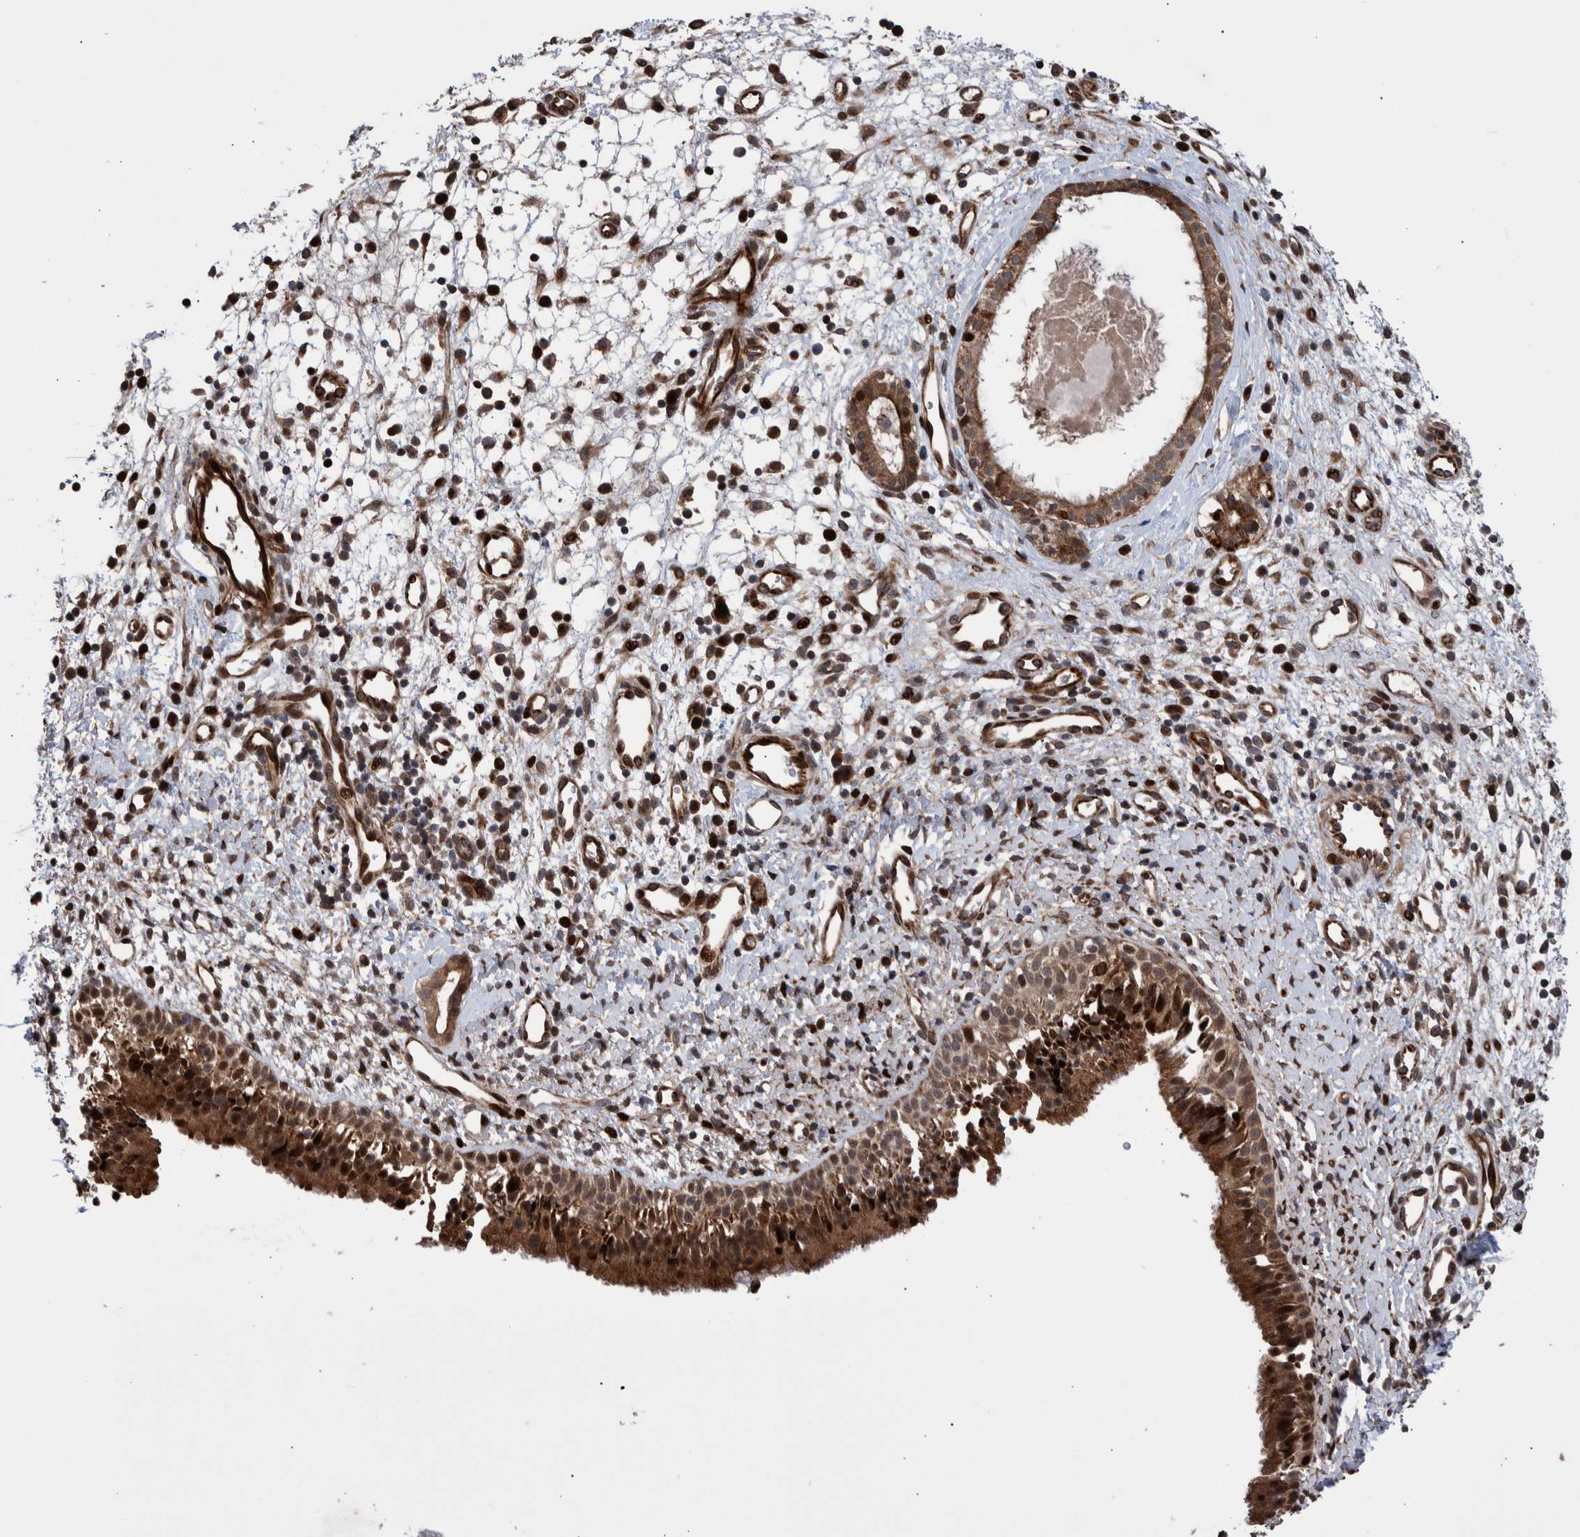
{"staining": {"intensity": "strong", "quantity": ">75%", "location": "cytoplasmic/membranous,nuclear"}, "tissue": "nasopharynx", "cell_type": "Respiratory epithelial cells", "image_type": "normal", "snomed": [{"axis": "morphology", "description": "Normal tissue, NOS"}, {"axis": "topography", "description": "Nasopharynx"}], "caption": "IHC histopathology image of unremarkable nasopharynx: nasopharynx stained using immunohistochemistry shows high levels of strong protein expression localized specifically in the cytoplasmic/membranous,nuclear of respiratory epithelial cells, appearing as a cytoplasmic/membranous,nuclear brown color.", "gene": "SHISA6", "patient": {"sex": "male", "age": 22}}